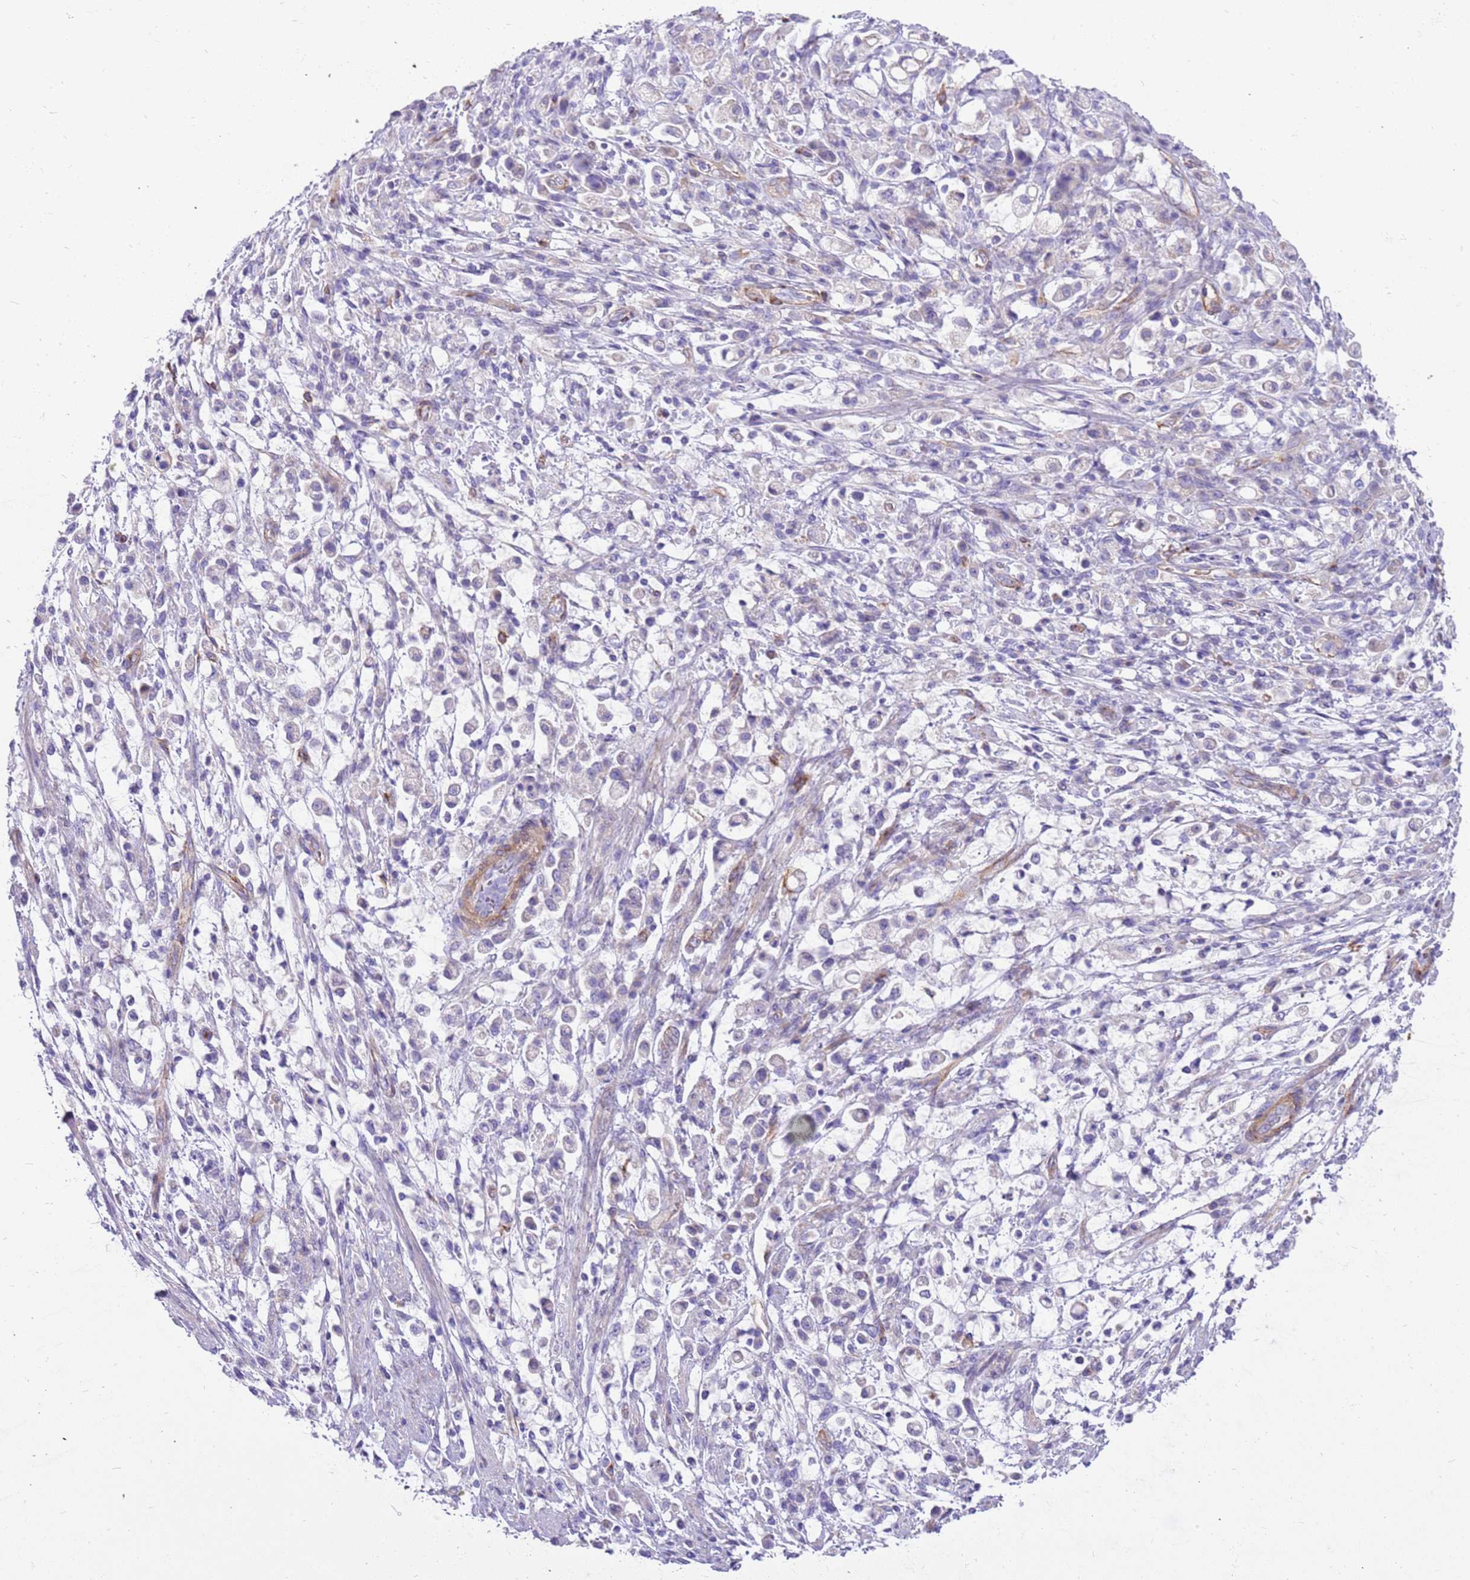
{"staining": {"intensity": "negative", "quantity": "none", "location": "none"}, "tissue": "stomach cancer", "cell_type": "Tumor cells", "image_type": "cancer", "snomed": [{"axis": "morphology", "description": "Adenocarcinoma, NOS"}, {"axis": "topography", "description": "Stomach"}], "caption": "This is an immunohistochemistry (IHC) histopathology image of stomach cancer (adenocarcinoma). There is no positivity in tumor cells.", "gene": "SERINC3", "patient": {"sex": "female", "age": 60}}